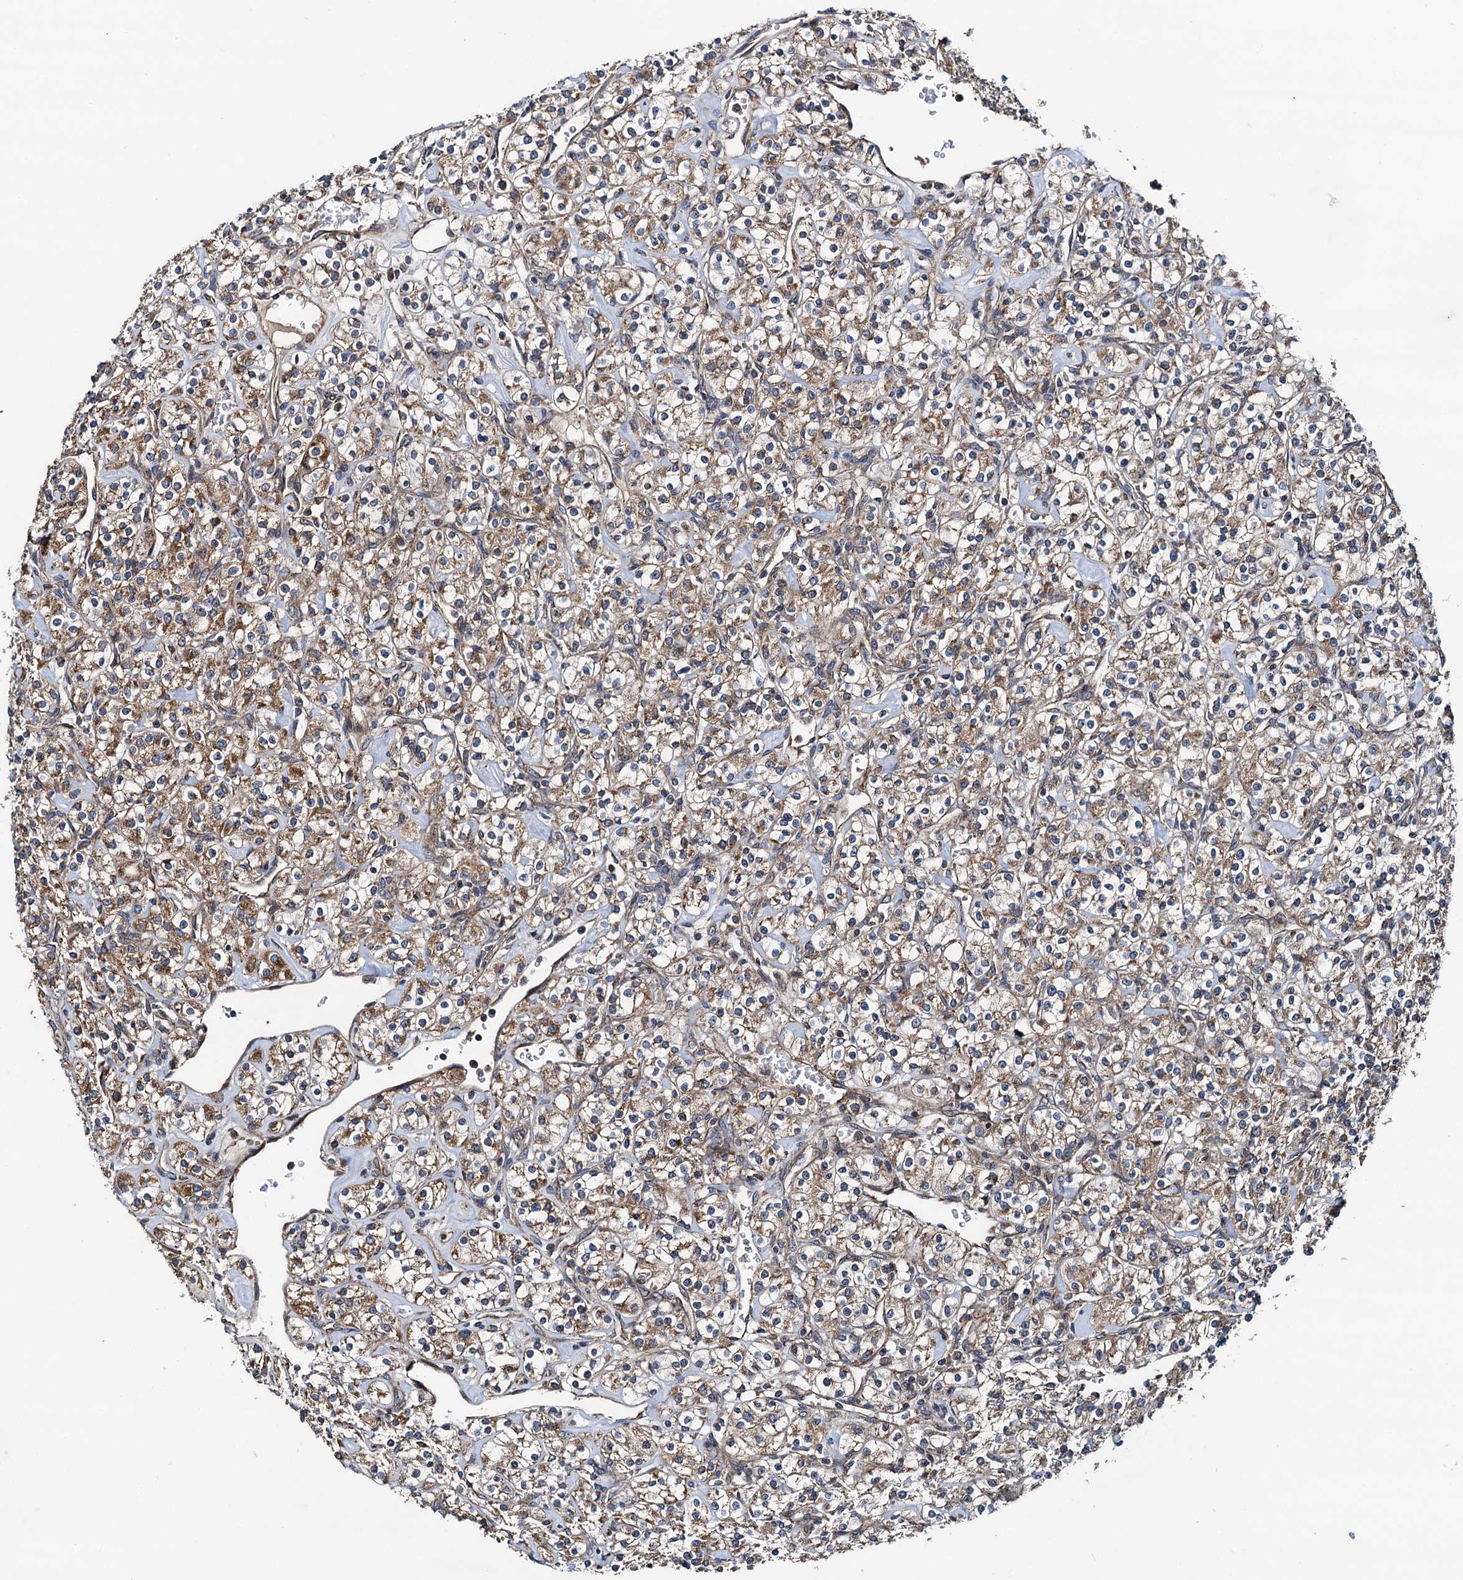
{"staining": {"intensity": "moderate", "quantity": ">75%", "location": "cytoplasmic/membranous"}, "tissue": "renal cancer", "cell_type": "Tumor cells", "image_type": "cancer", "snomed": [{"axis": "morphology", "description": "Adenocarcinoma, NOS"}, {"axis": "topography", "description": "Kidney"}], "caption": "This is an image of immunohistochemistry staining of adenocarcinoma (renal), which shows moderate positivity in the cytoplasmic/membranous of tumor cells.", "gene": "NEK1", "patient": {"sex": "male", "age": 77}}